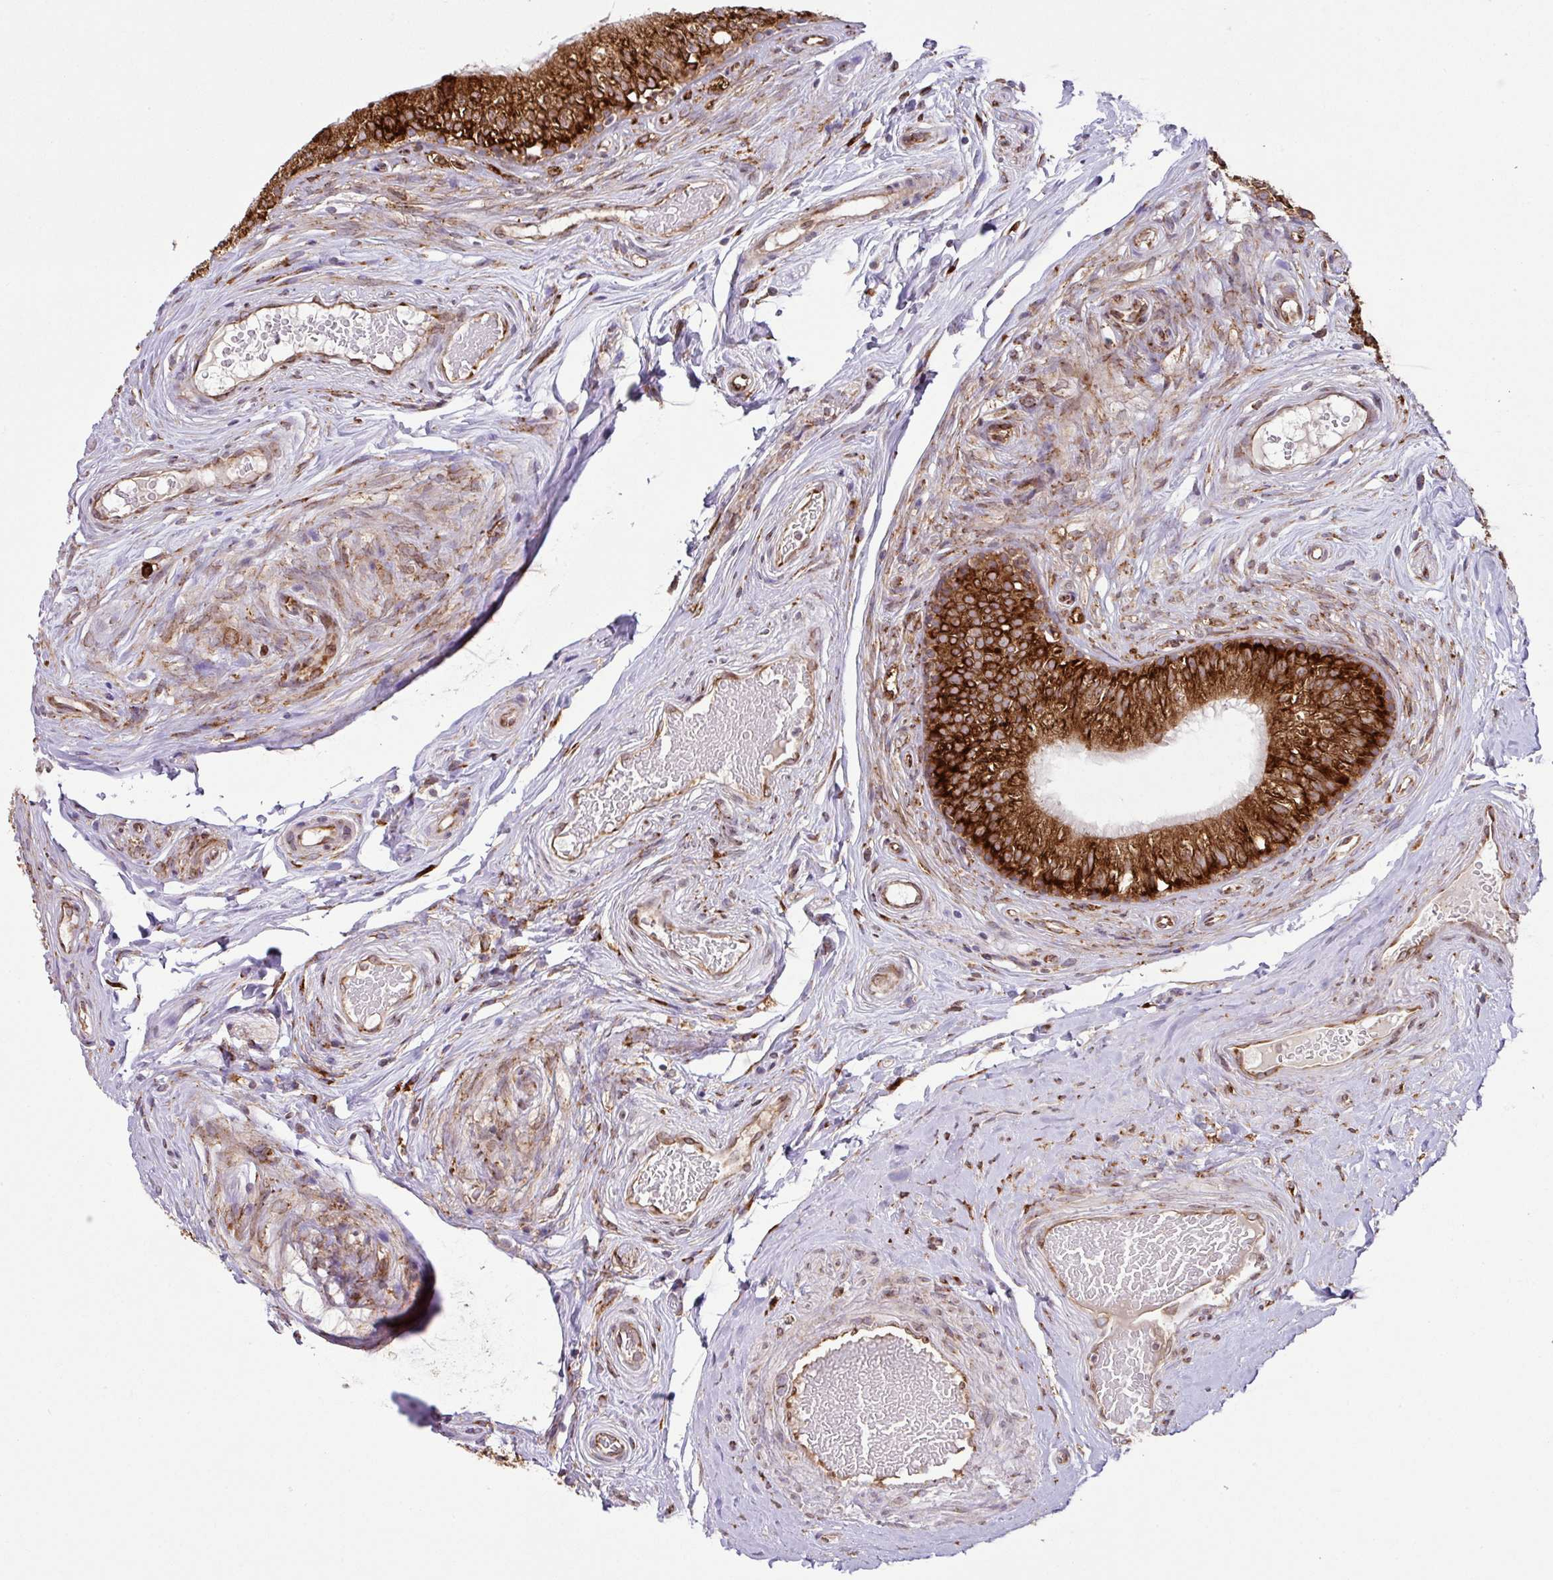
{"staining": {"intensity": "strong", "quantity": ">75%", "location": "cytoplasmic/membranous"}, "tissue": "epididymis", "cell_type": "Glandular cells", "image_type": "normal", "snomed": [{"axis": "morphology", "description": "Normal tissue, NOS"}, {"axis": "morphology", "description": "Seminoma, NOS"}, {"axis": "topography", "description": "Testis"}, {"axis": "topography", "description": "Epididymis"}], "caption": "DAB immunohistochemical staining of unremarkable epididymis exhibits strong cytoplasmic/membranous protein expression in approximately >75% of glandular cells. Ihc stains the protein of interest in brown and the nuclei are stained blue.", "gene": "SLC39A7", "patient": {"sex": "male", "age": 45}}